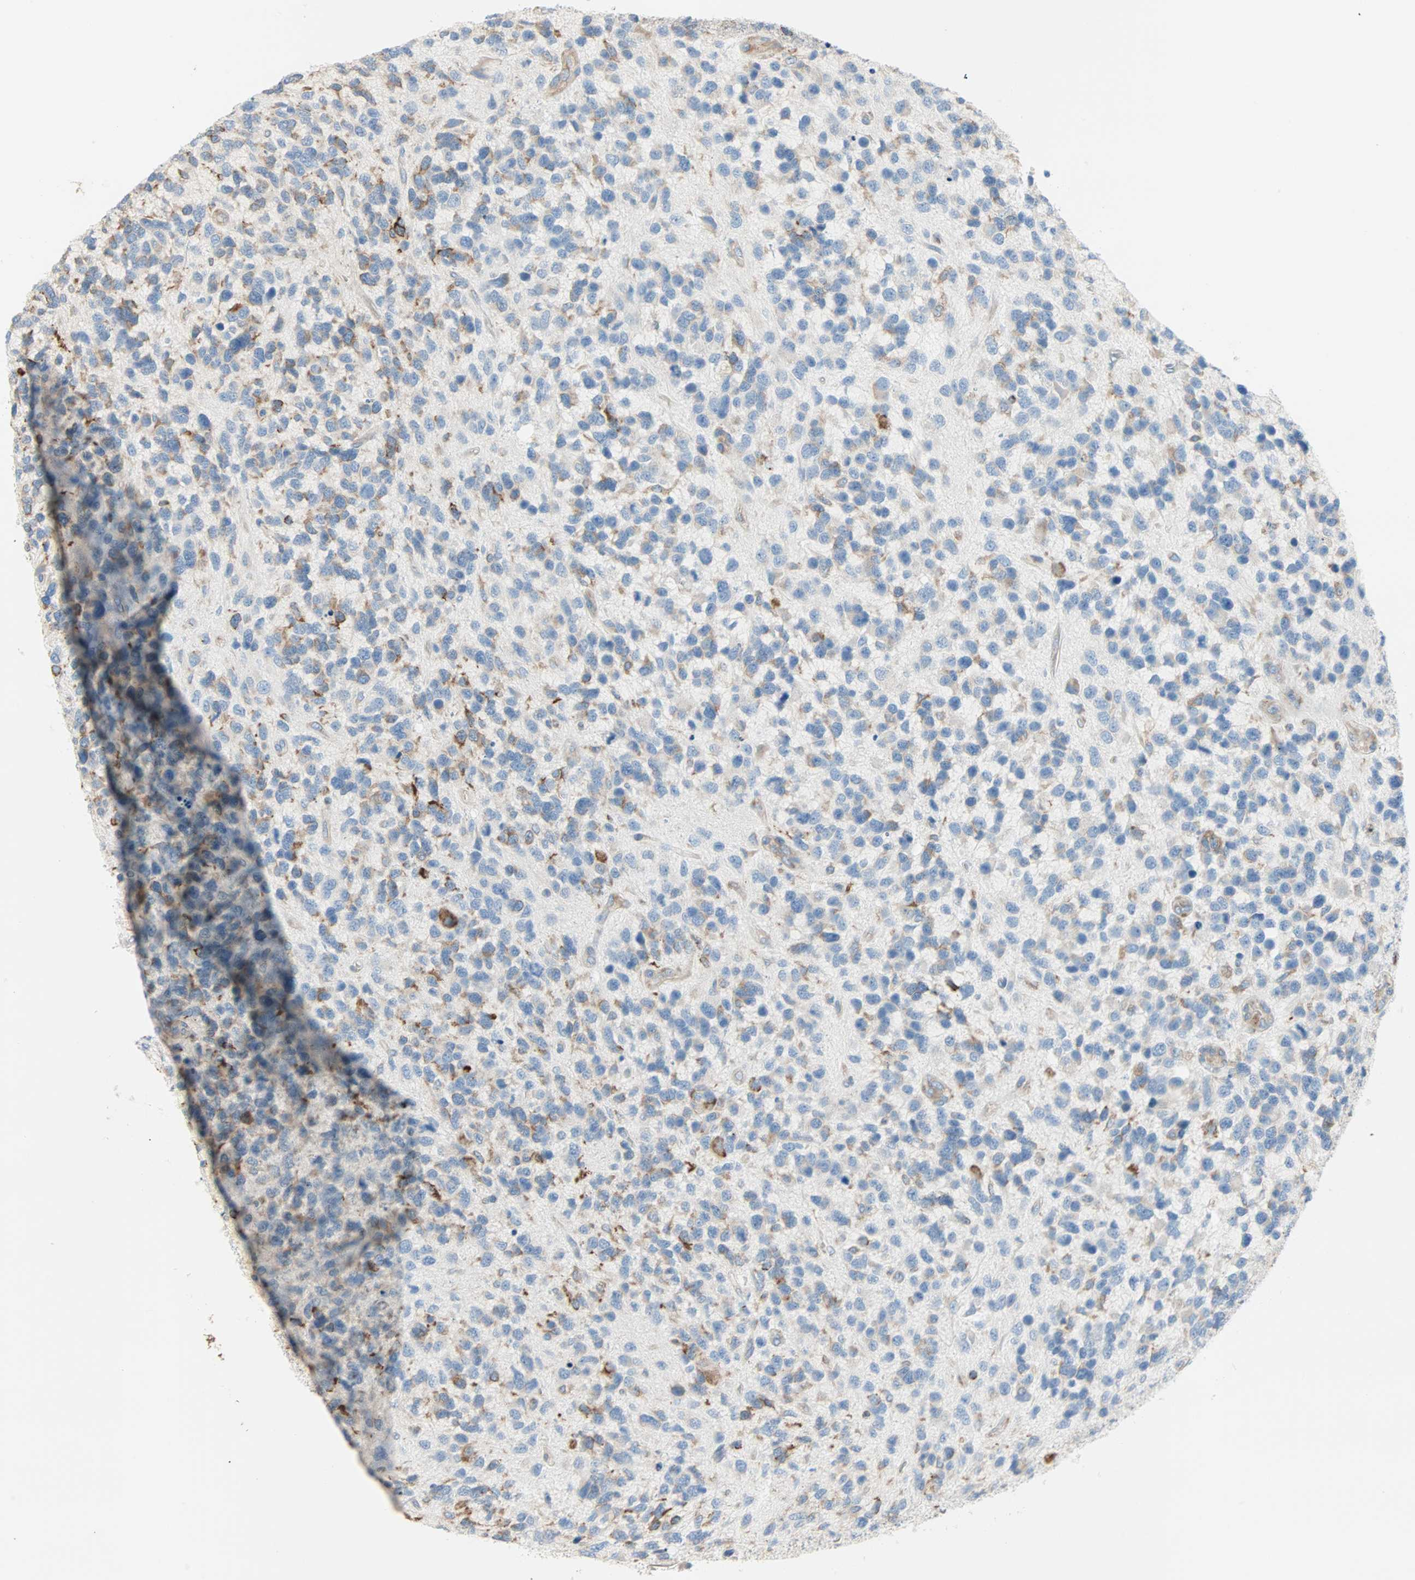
{"staining": {"intensity": "moderate", "quantity": "25%-75%", "location": "cytoplasmic/membranous"}, "tissue": "glioma", "cell_type": "Tumor cells", "image_type": "cancer", "snomed": [{"axis": "morphology", "description": "Glioma, malignant, High grade"}, {"axis": "topography", "description": "Brain"}], "caption": "Immunohistochemistry (IHC) (DAB) staining of high-grade glioma (malignant) reveals moderate cytoplasmic/membranous protein positivity in approximately 25%-75% of tumor cells. The staining was performed using DAB (3,3'-diaminobenzidine), with brown indicating positive protein expression. Nuclei are stained blue with hematoxylin.", "gene": "PLCXD1", "patient": {"sex": "female", "age": 58}}